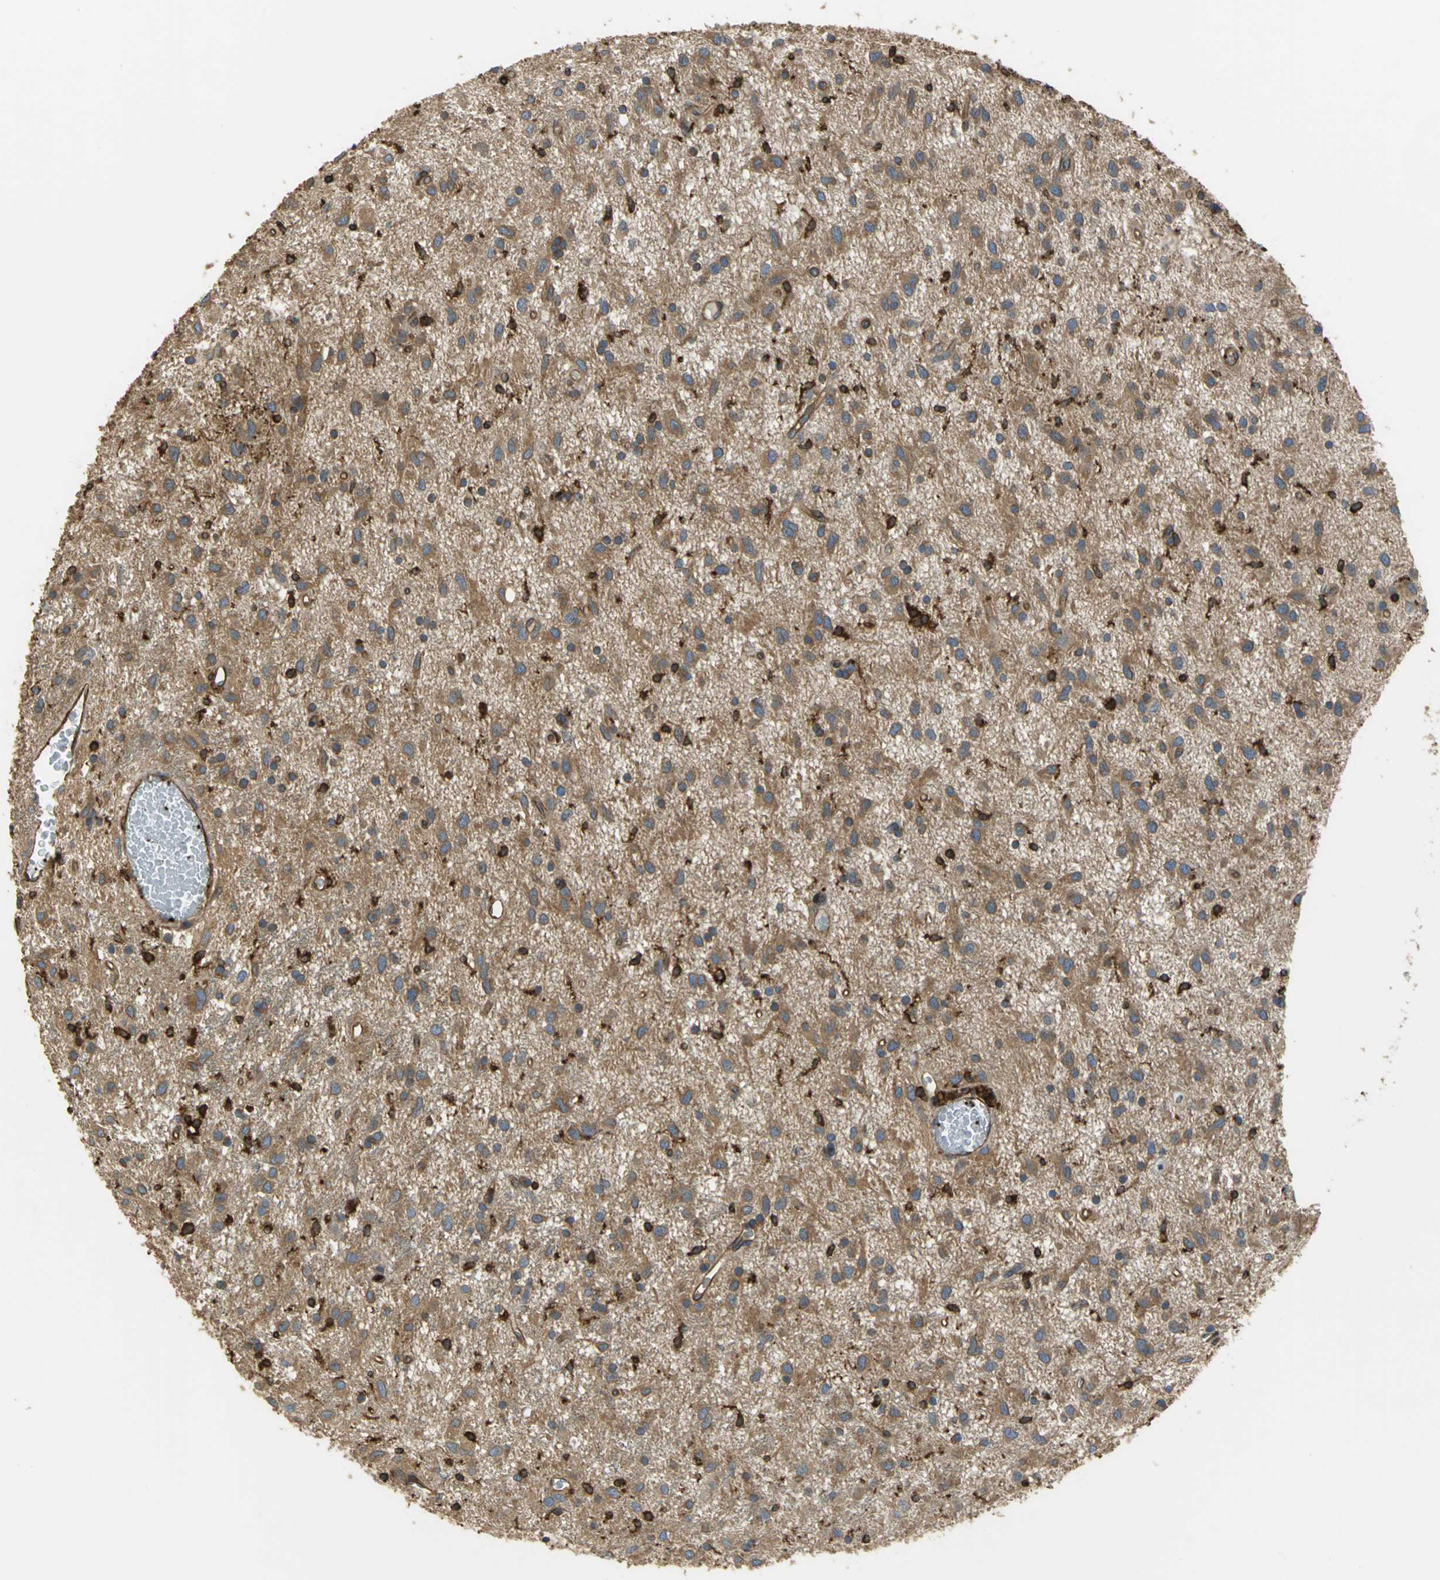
{"staining": {"intensity": "strong", "quantity": ">75%", "location": "cytoplasmic/membranous"}, "tissue": "glioma", "cell_type": "Tumor cells", "image_type": "cancer", "snomed": [{"axis": "morphology", "description": "Glioma, malignant, Low grade"}, {"axis": "topography", "description": "Brain"}], "caption": "Glioma stained with a protein marker shows strong staining in tumor cells.", "gene": "TLN1", "patient": {"sex": "male", "age": 77}}